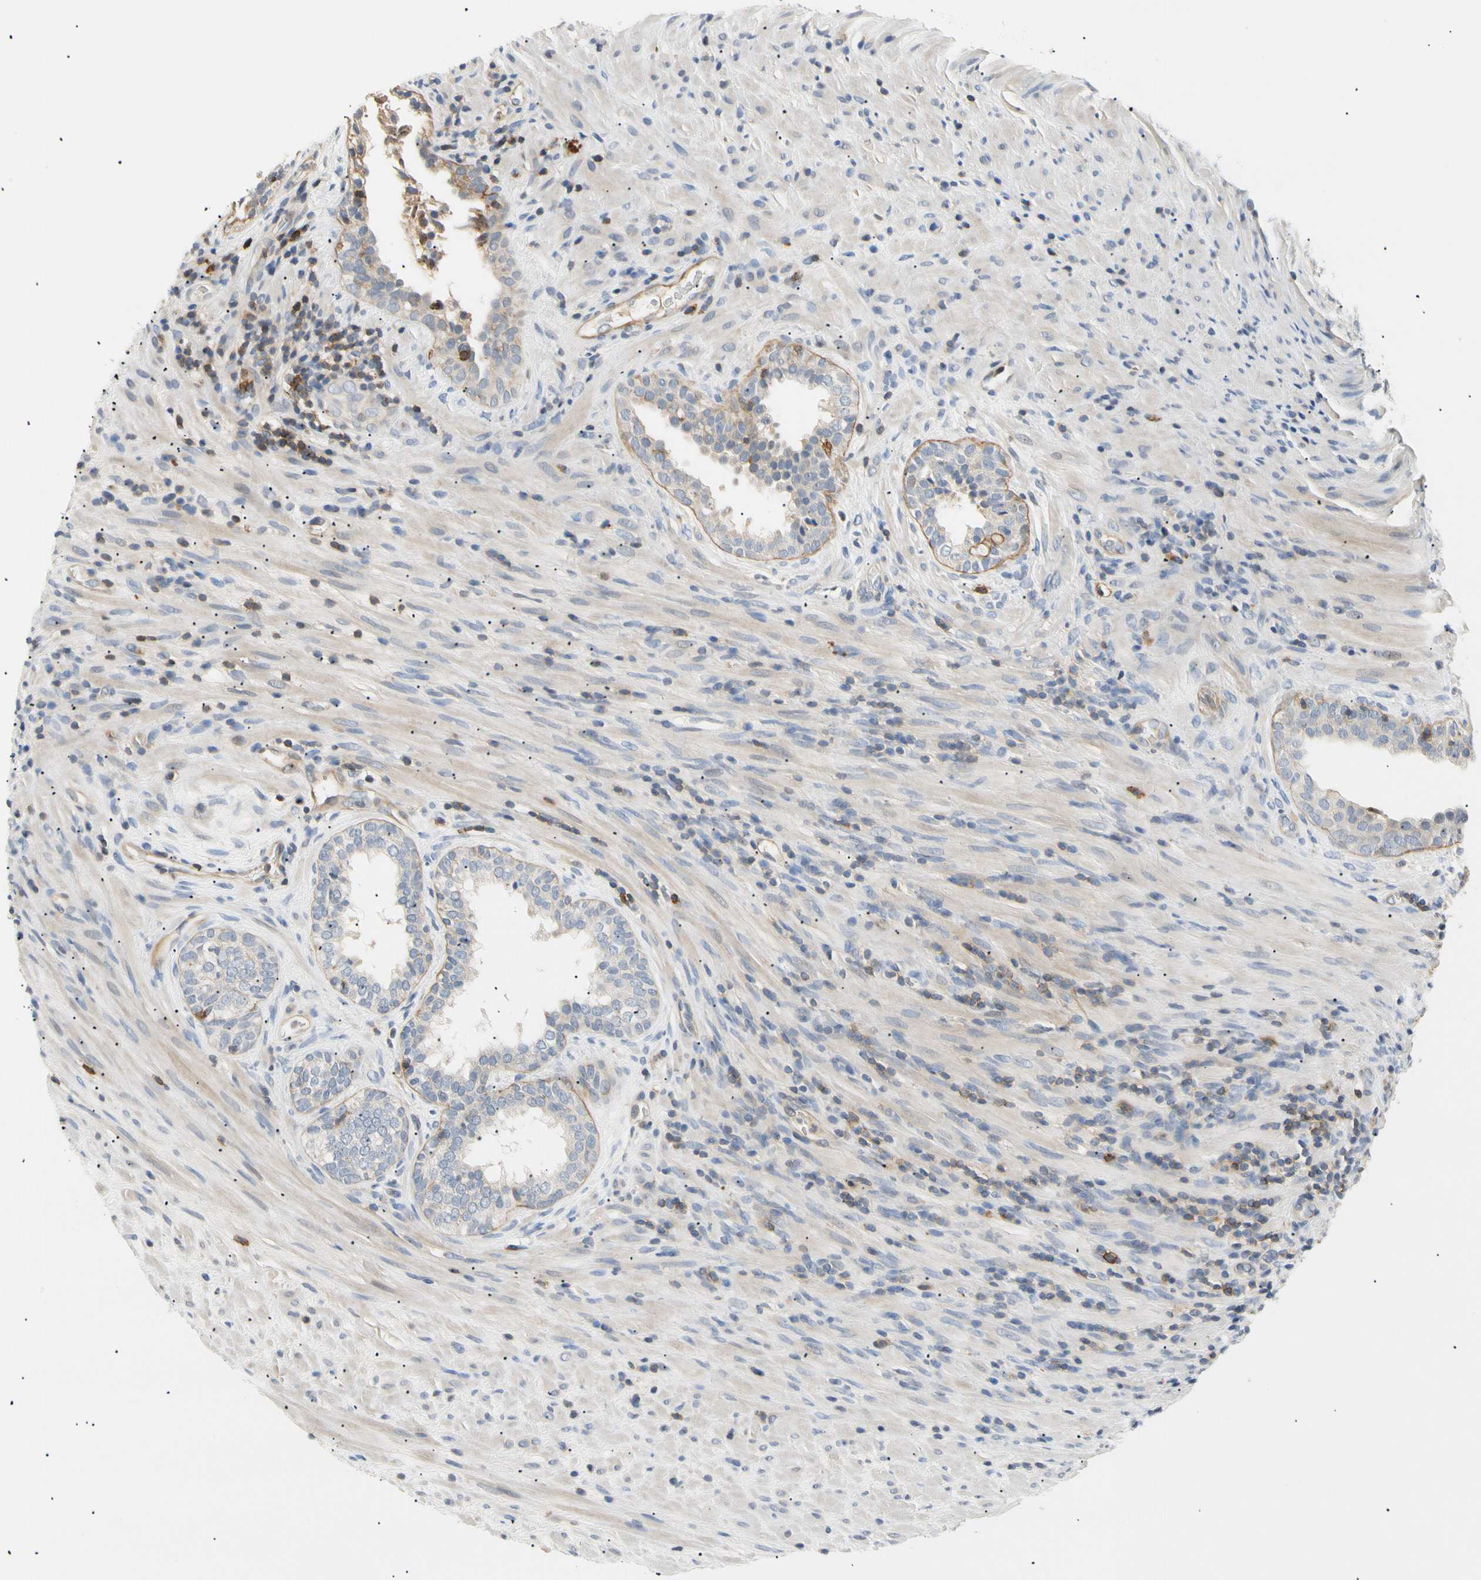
{"staining": {"intensity": "weak", "quantity": "<25%", "location": "cytoplasmic/membranous"}, "tissue": "prostate", "cell_type": "Glandular cells", "image_type": "normal", "snomed": [{"axis": "morphology", "description": "Normal tissue, NOS"}, {"axis": "topography", "description": "Prostate"}], "caption": "This histopathology image is of unremarkable prostate stained with immunohistochemistry (IHC) to label a protein in brown with the nuclei are counter-stained blue. There is no expression in glandular cells.", "gene": "TNFRSF18", "patient": {"sex": "male", "age": 76}}